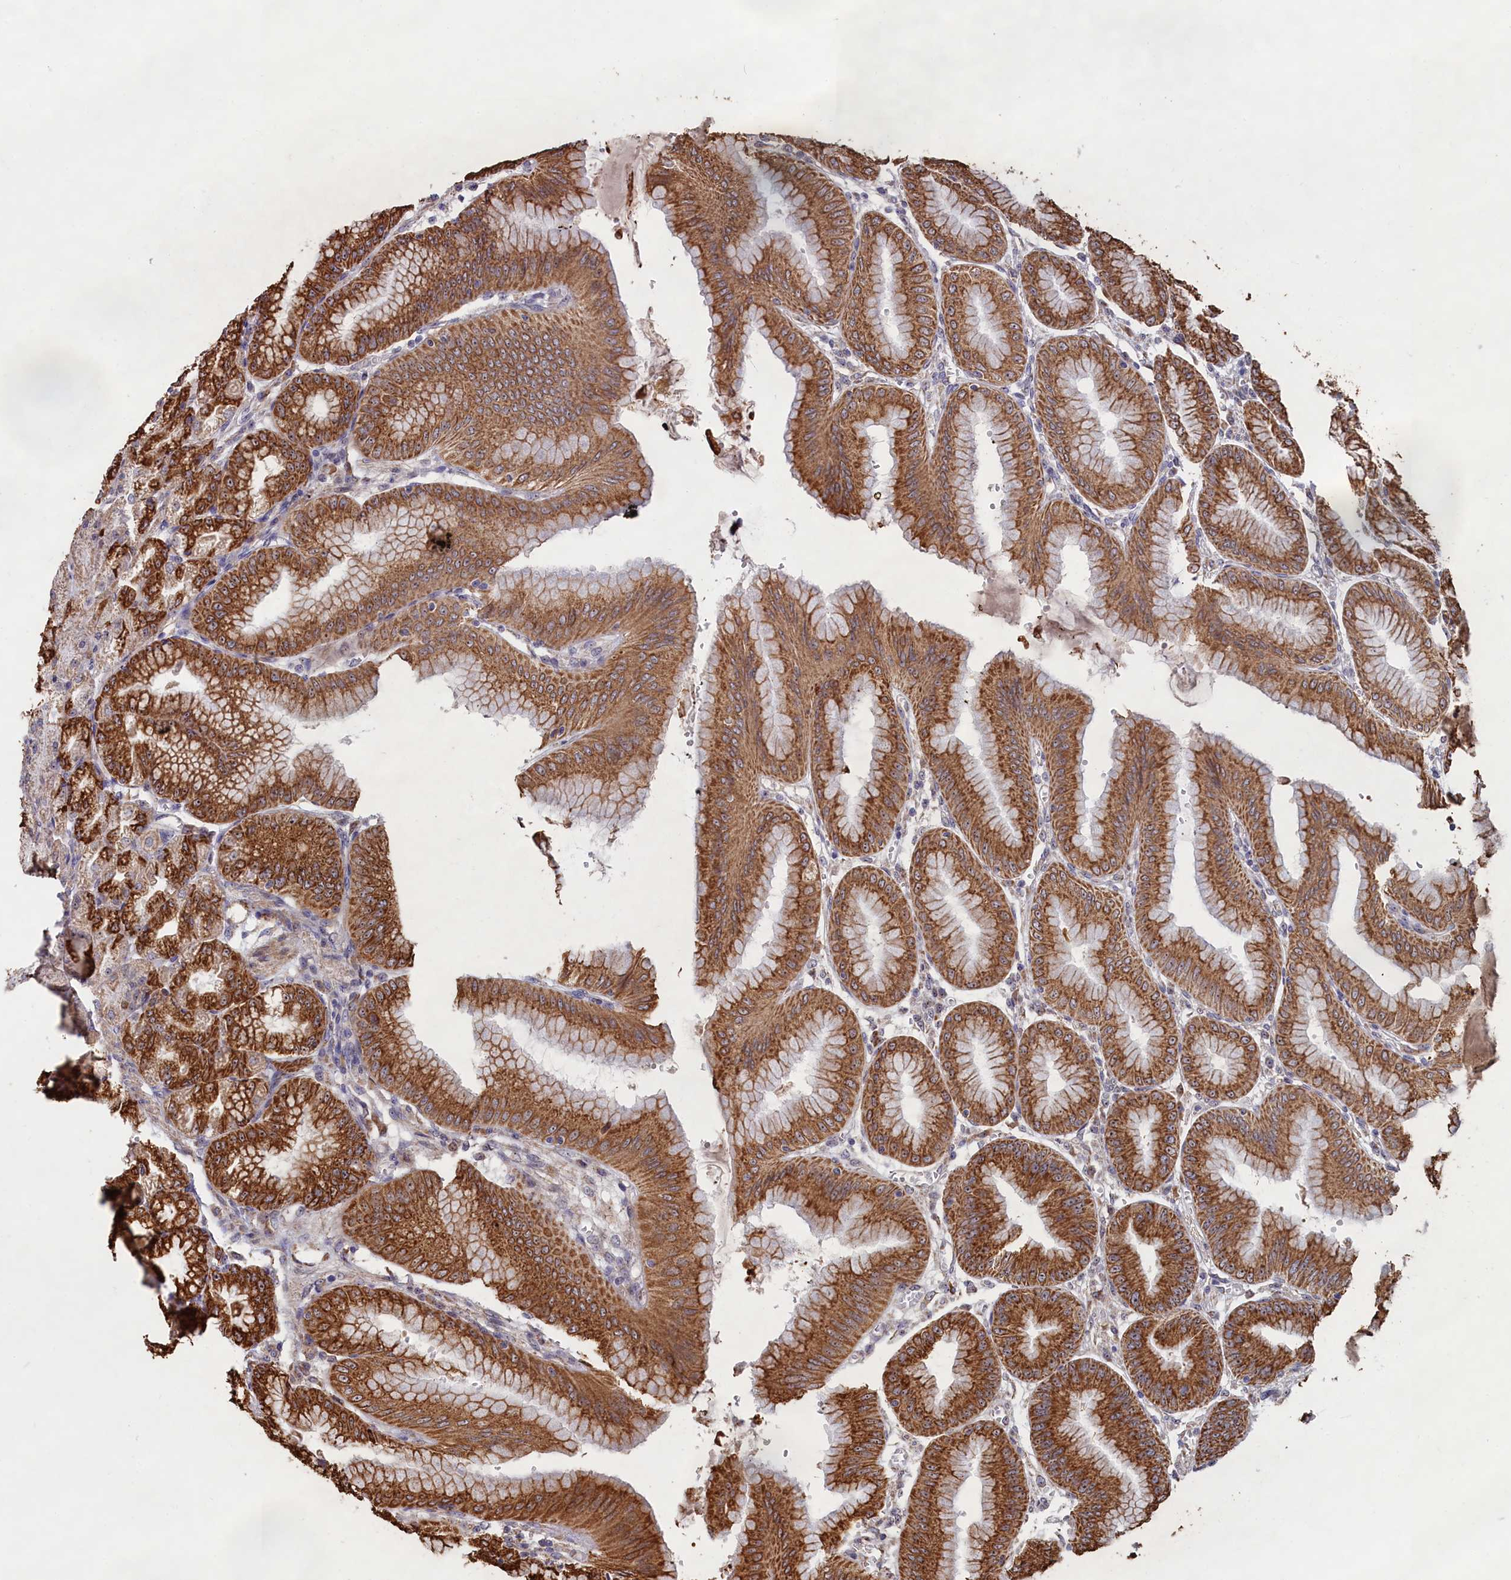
{"staining": {"intensity": "strong", "quantity": ">75%", "location": "cytoplasmic/membranous"}, "tissue": "stomach", "cell_type": "Glandular cells", "image_type": "normal", "snomed": [{"axis": "morphology", "description": "Normal tissue, NOS"}, {"axis": "topography", "description": "Stomach, lower"}], "caption": "The image exhibits immunohistochemical staining of unremarkable stomach. There is strong cytoplasmic/membranous expression is present in approximately >75% of glandular cells. Nuclei are stained in blue.", "gene": "ENSG00000269825", "patient": {"sex": "male", "age": 71}}